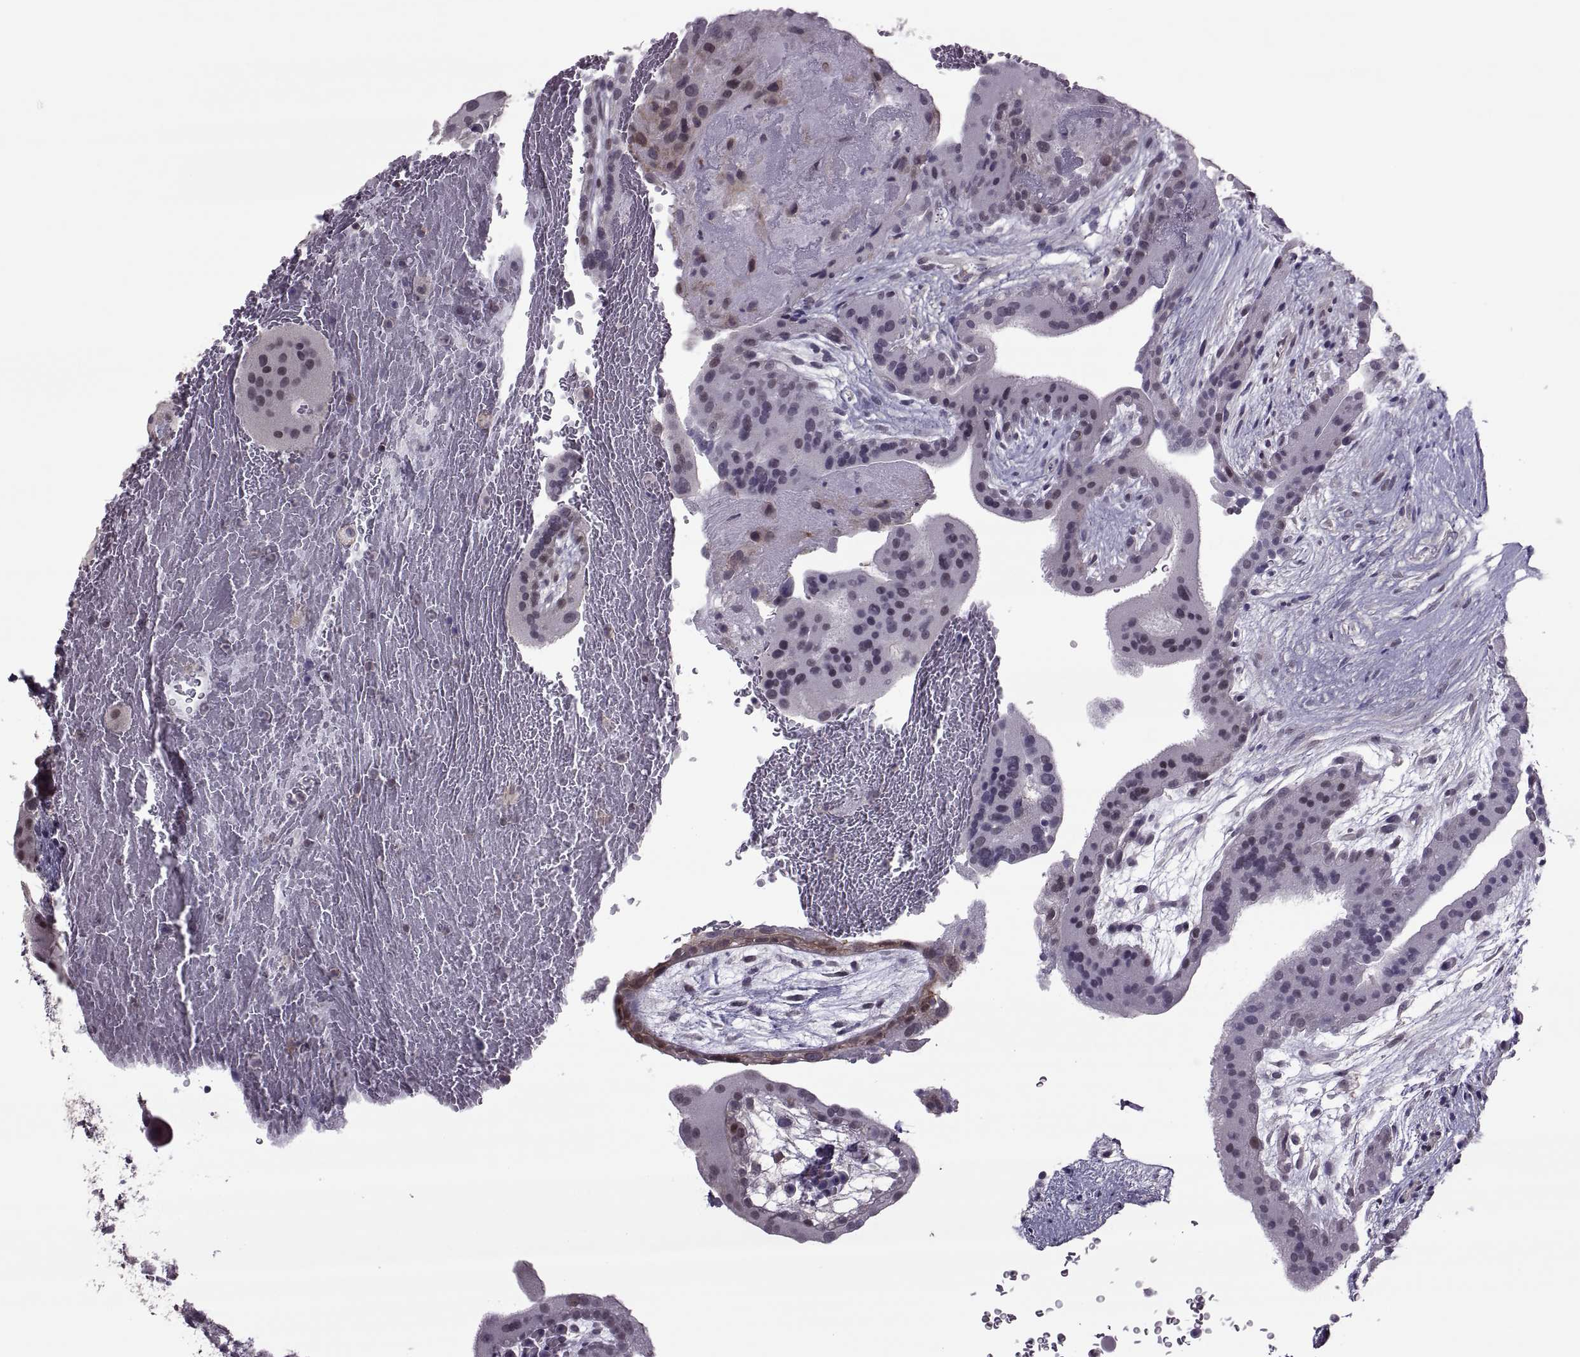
{"staining": {"intensity": "negative", "quantity": "none", "location": "none"}, "tissue": "placenta", "cell_type": "Decidual cells", "image_type": "normal", "snomed": [{"axis": "morphology", "description": "Normal tissue, NOS"}, {"axis": "topography", "description": "Placenta"}], "caption": "This is an immunohistochemistry micrograph of normal placenta. There is no positivity in decidual cells.", "gene": "ODF3", "patient": {"sex": "female", "age": 19}}